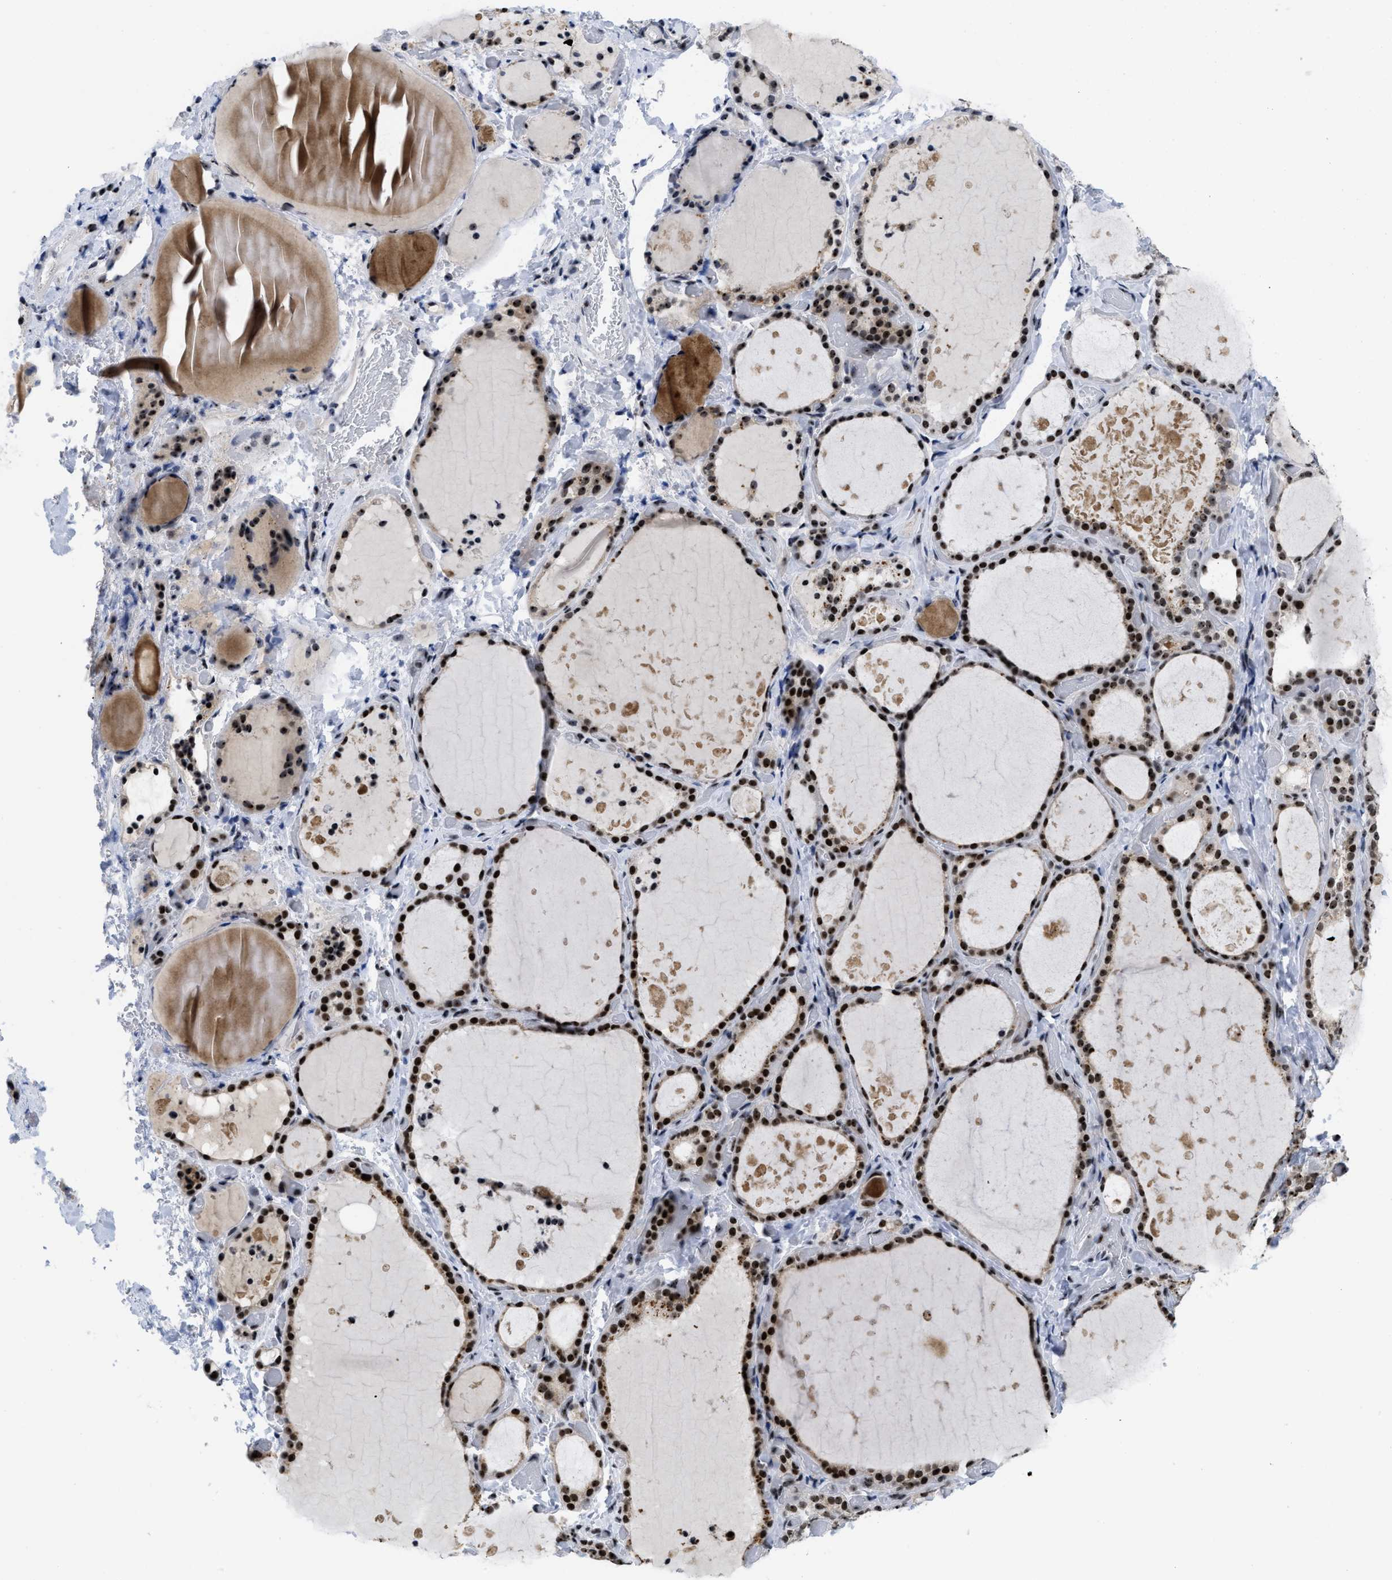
{"staining": {"intensity": "strong", "quantity": ">75%", "location": "nuclear"}, "tissue": "thyroid gland", "cell_type": "Glandular cells", "image_type": "normal", "snomed": [{"axis": "morphology", "description": "Normal tissue, NOS"}, {"axis": "topography", "description": "Thyroid gland"}], "caption": "Unremarkable thyroid gland shows strong nuclear staining in about >75% of glandular cells, visualized by immunohistochemistry. (brown staining indicates protein expression, while blue staining denotes nuclei).", "gene": "NOP58", "patient": {"sex": "female", "age": 44}}